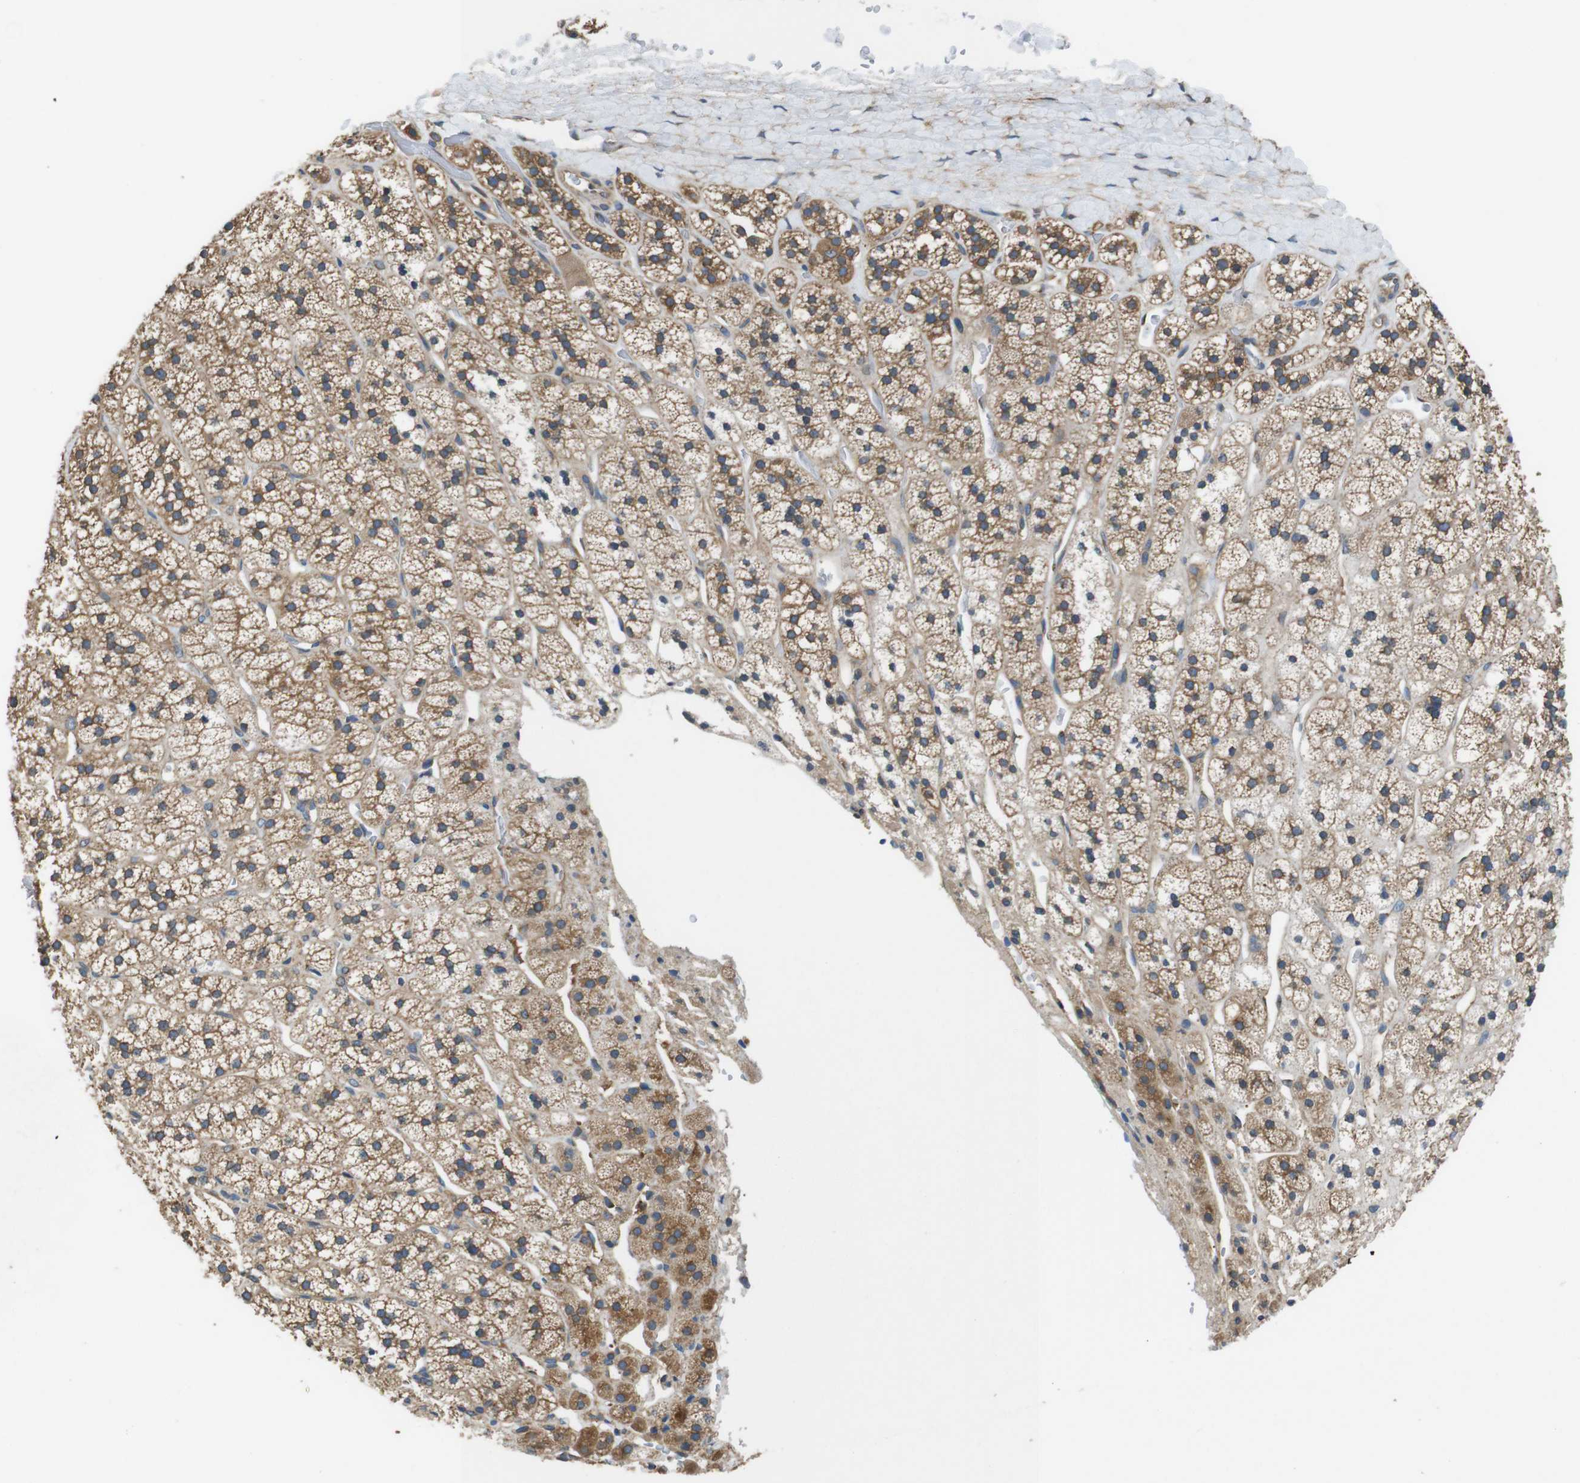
{"staining": {"intensity": "moderate", "quantity": ">75%", "location": "cytoplasmic/membranous"}, "tissue": "adrenal gland", "cell_type": "Glandular cells", "image_type": "normal", "snomed": [{"axis": "morphology", "description": "Normal tissue, NOS"}, {"axis": "topography", "description": "Adrenal gland"}], "caption": "Immunohistochemistry (IHC) micrograph of benign adrenal gland stained for a protein (brown), which reveals medium levels of moderate cytoplasmic/membranous staining in approximately >75% of glandular cells.", "gene": "DCTN1", "patient": {"sex": "male", "age": 56}}